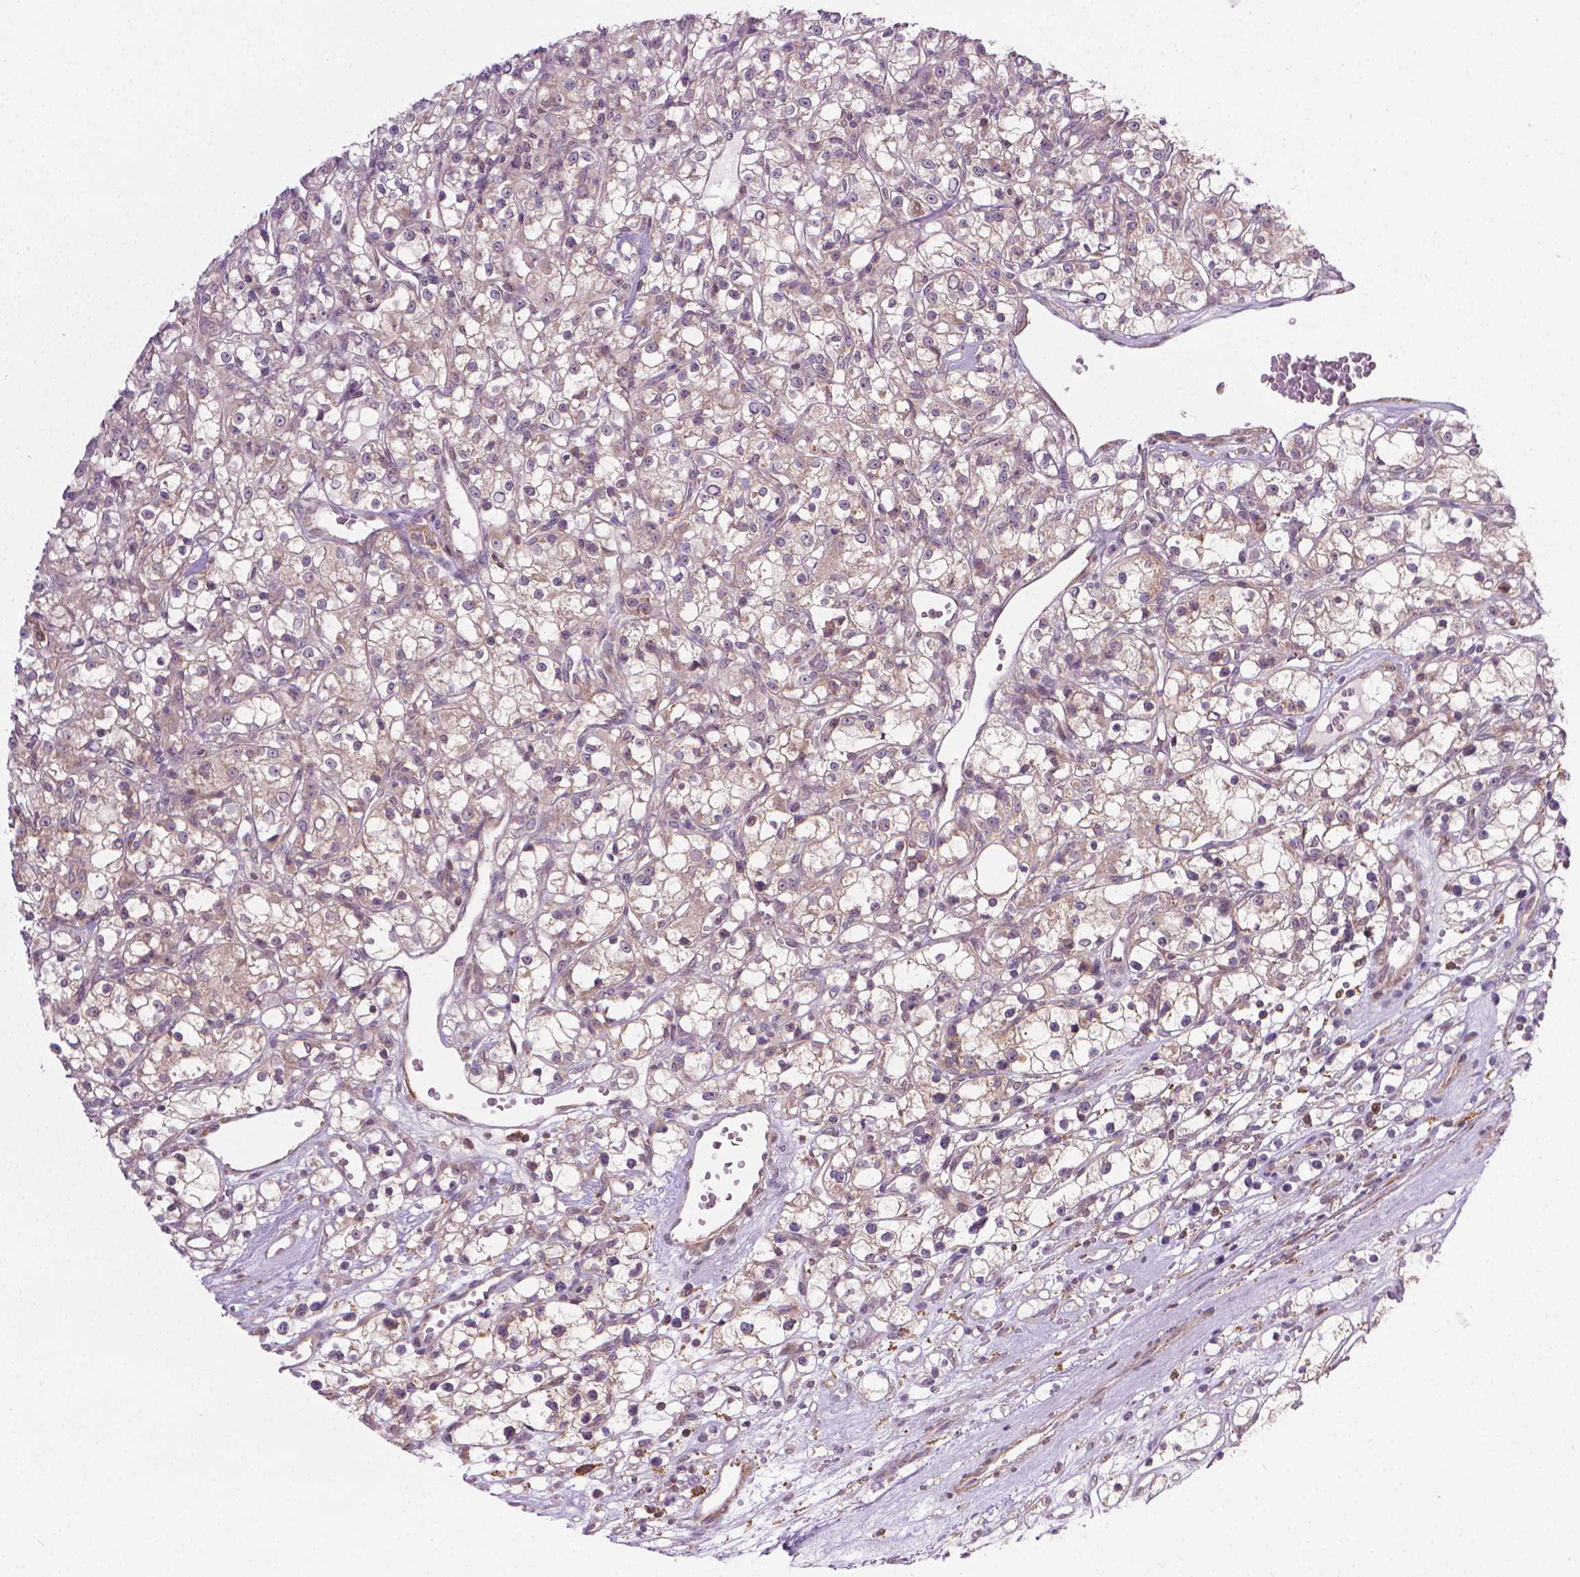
{"staining": {"intensity": "weak", "quantity": "<25%", "location": "cytoplasmic/membranous"}, "tissue": "renal cancer", "cell_type": "Tumor cells", "image_type": "cancer", "snomed": [{"axis": "morphology", "description": "Adenocarcinoma, NOS"}, {"axis": "topography", "description": "Kidney"}], "caption": "DAB (3,3'-diaminobenzidine) immunohistochemical staining of renal adenocarcinoma exhibits no significant positivity in tumor cells.", "gene": "PRAG1", "patient": {"sex": "female", "age": 59}}